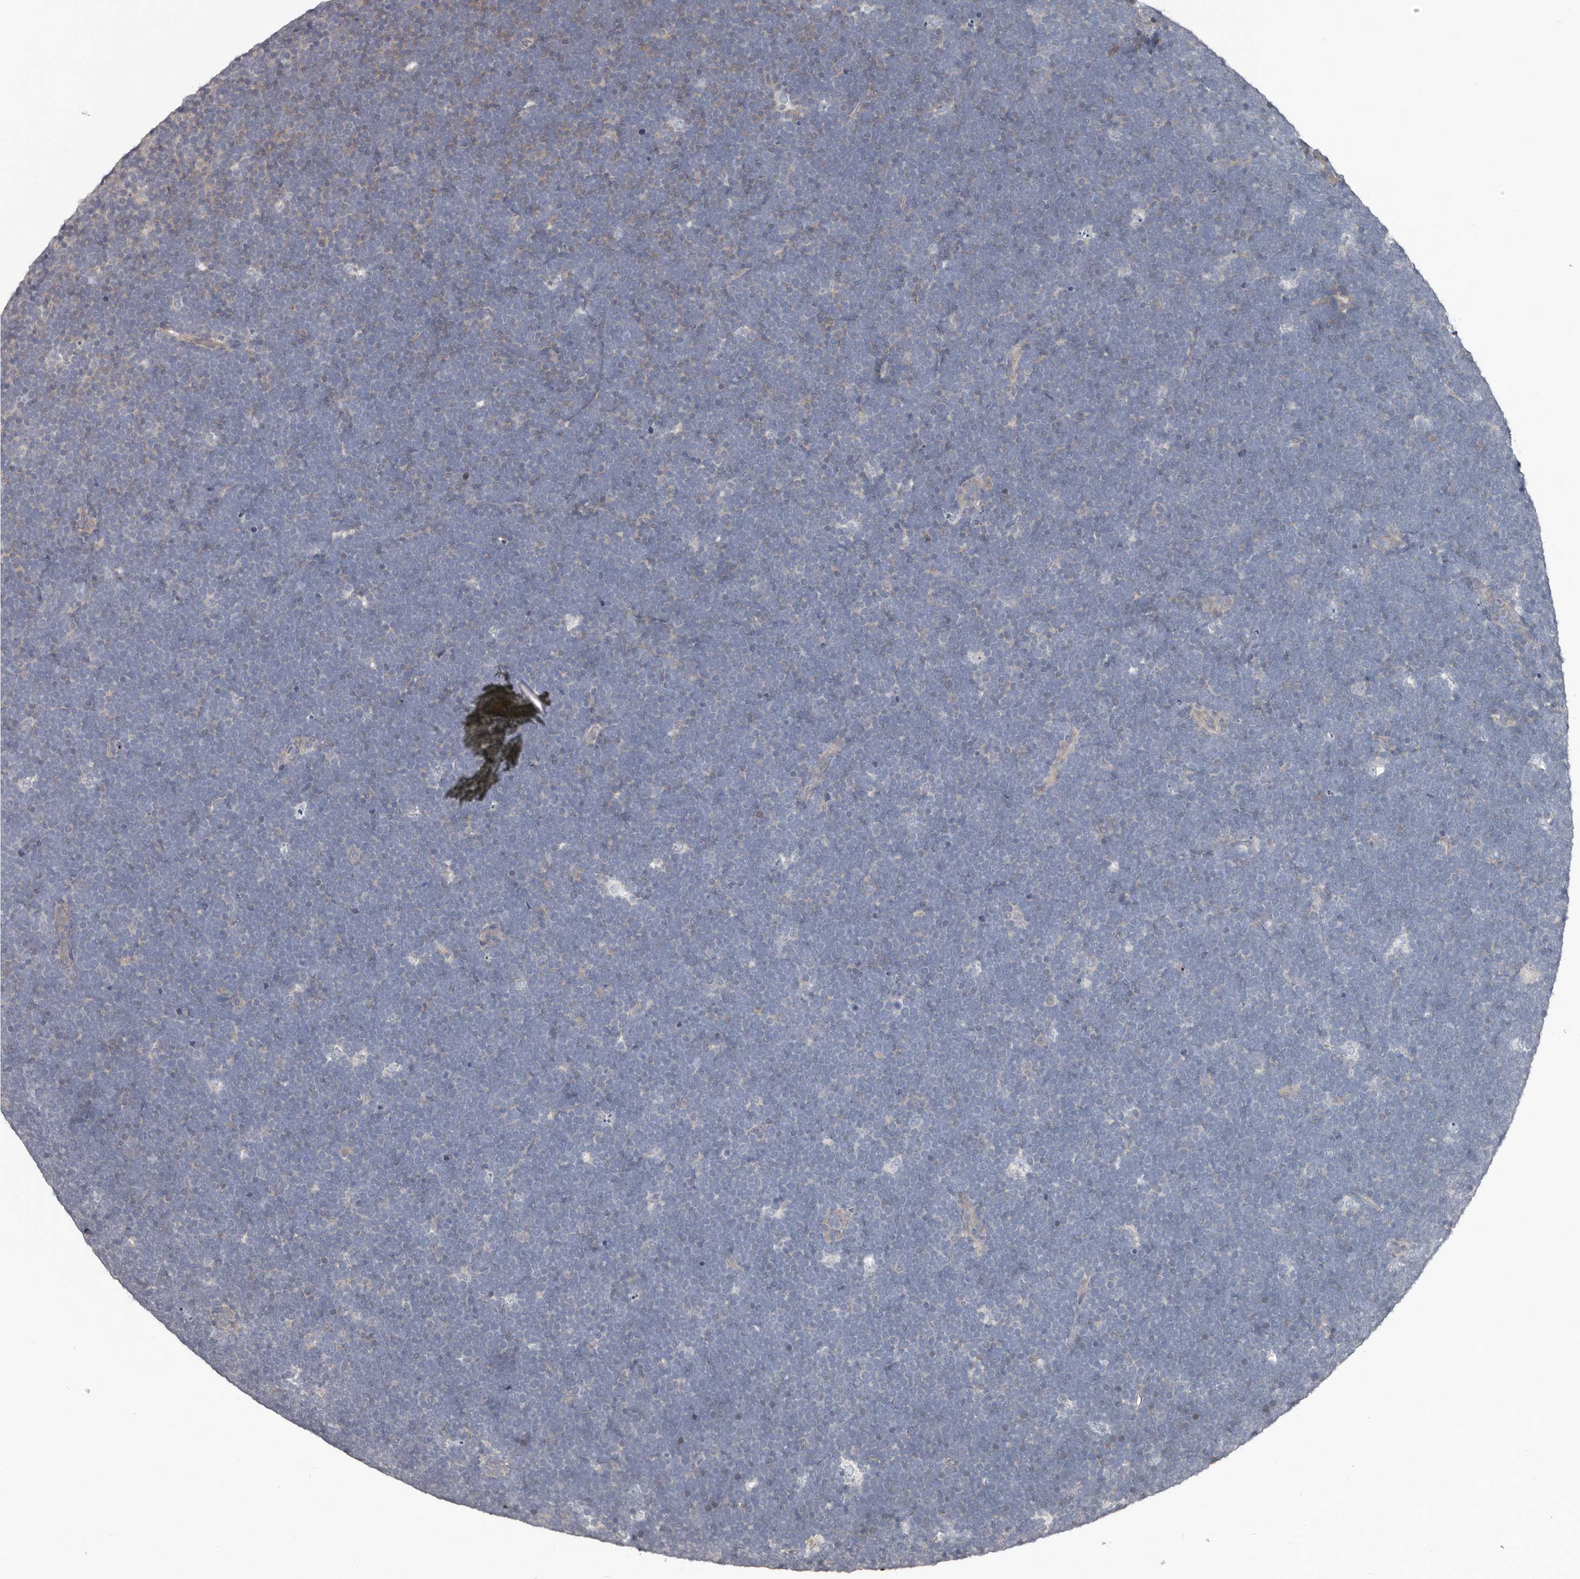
{"staining": {"intensity": "negative", "quantity": "none", "location": "none"}, "tissue": "lymphoma", "cell_type": "Tumor cells", "image_type": "cancer", "snomed": [{"axis": "morphology", "description": "Malignant lymphoma, non-Hodgkin's type, High grade"}, {"axis": "topography", "description": "Lymph node"}], "caption": "Tumor cells are negative for protein expression in human high-grade malignant lymphoma, non-Hodgkin's type.", "gene": "CA6", "patient": {"sex": "male", "age": 13}}